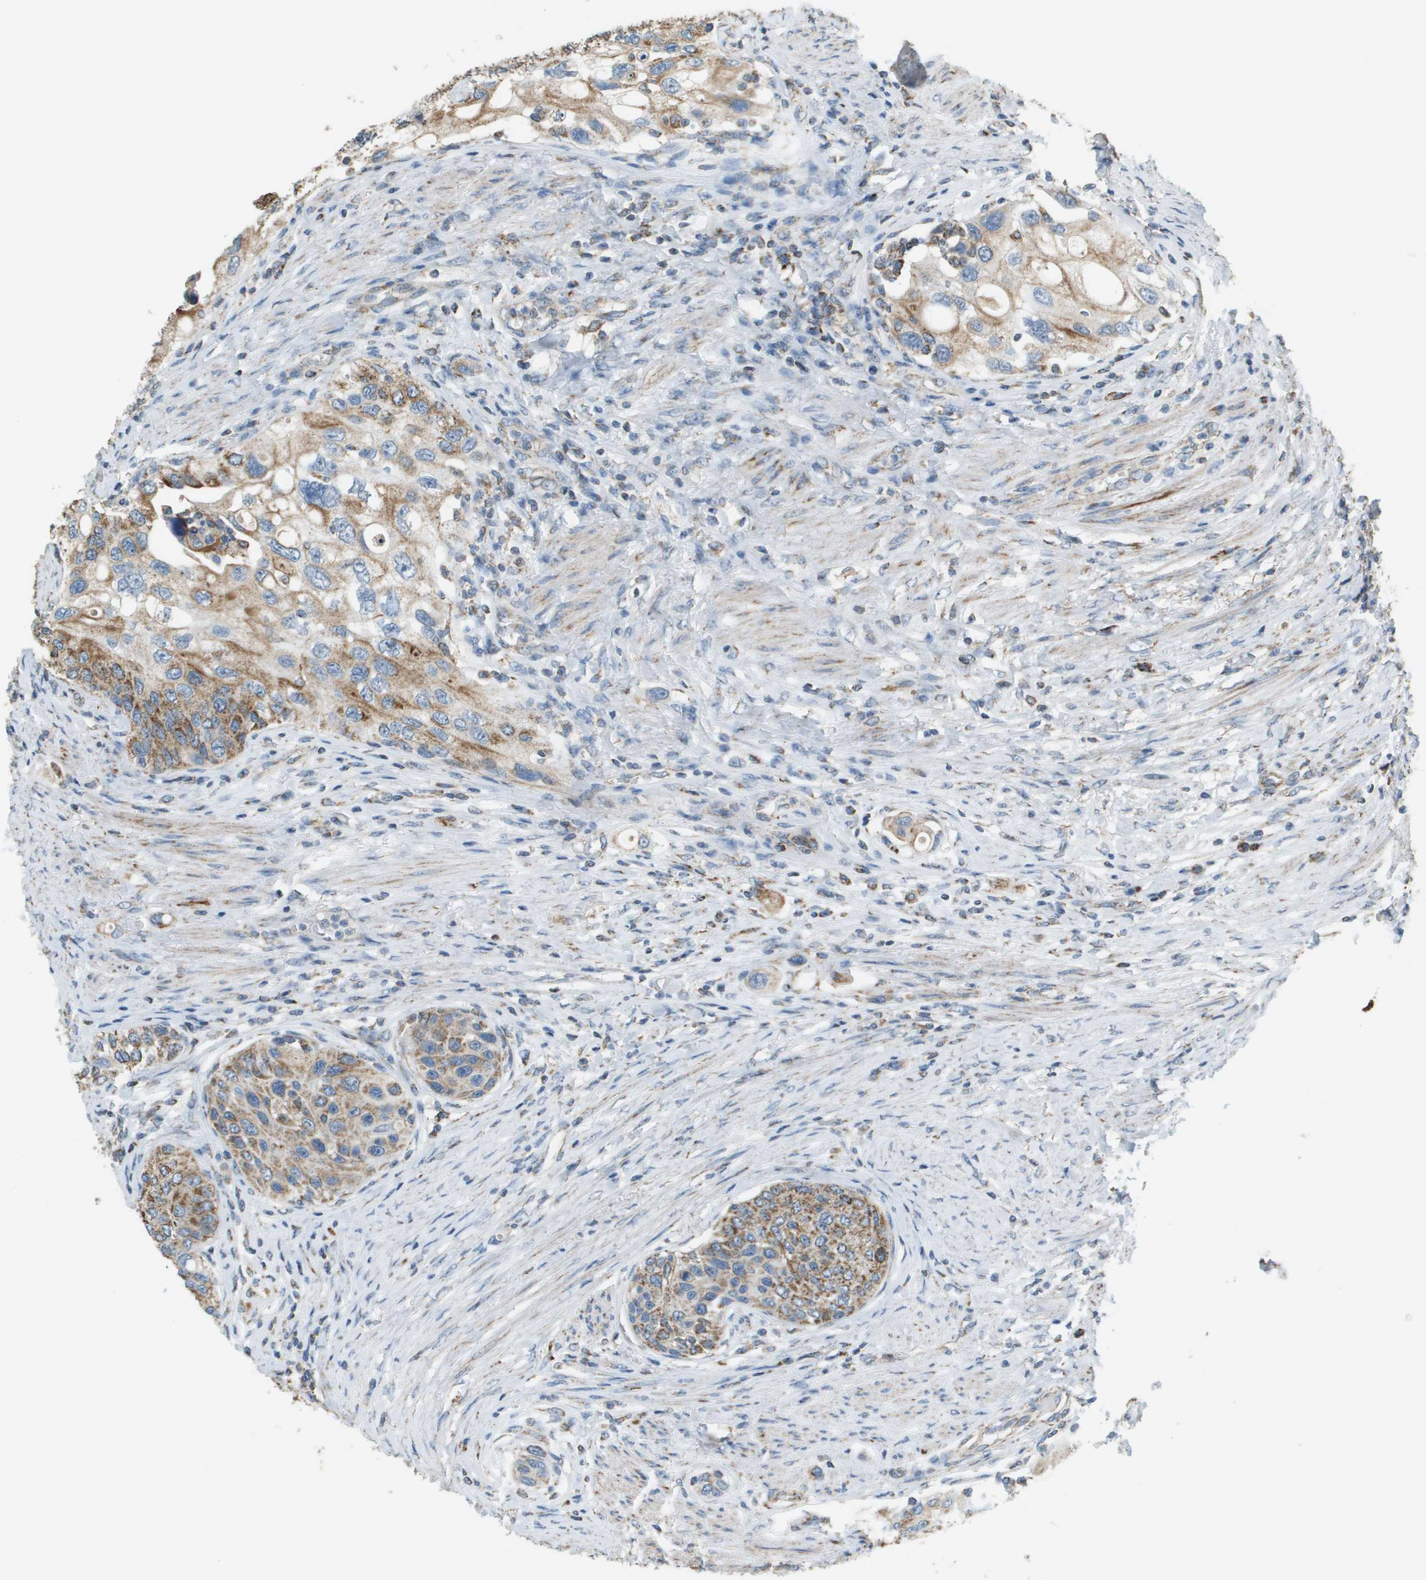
{"staining": {"intensity": "moderate", "quantity": ">75%", "location": "cytoplasmic/membranous"}, "tissue": "urothelial cancer", "cell_type": "Tumor cells", "image_type": "cancer", "snomed": [{"axis": "morphology", "description": "Urothelial carcinoma, High grade"}, {"axis": "topography", "description": "Urinary bladder"}], "caption": "IHC staining of urothelial carcinoma (high-grade), which exhibits medium levels of moderate cytoplasmic/membranous positivity in approximately >75% of tumor cells indicating moderate cytoplasmic/membranous protein expression. The staining was performed using DAB (3,3'-diaminobenzidine) (brown) for protein detection and nuclei were counterstained in hematoxylin (blue).", "gene": "FH", "patient": {"sex": "female", "age": 56}}